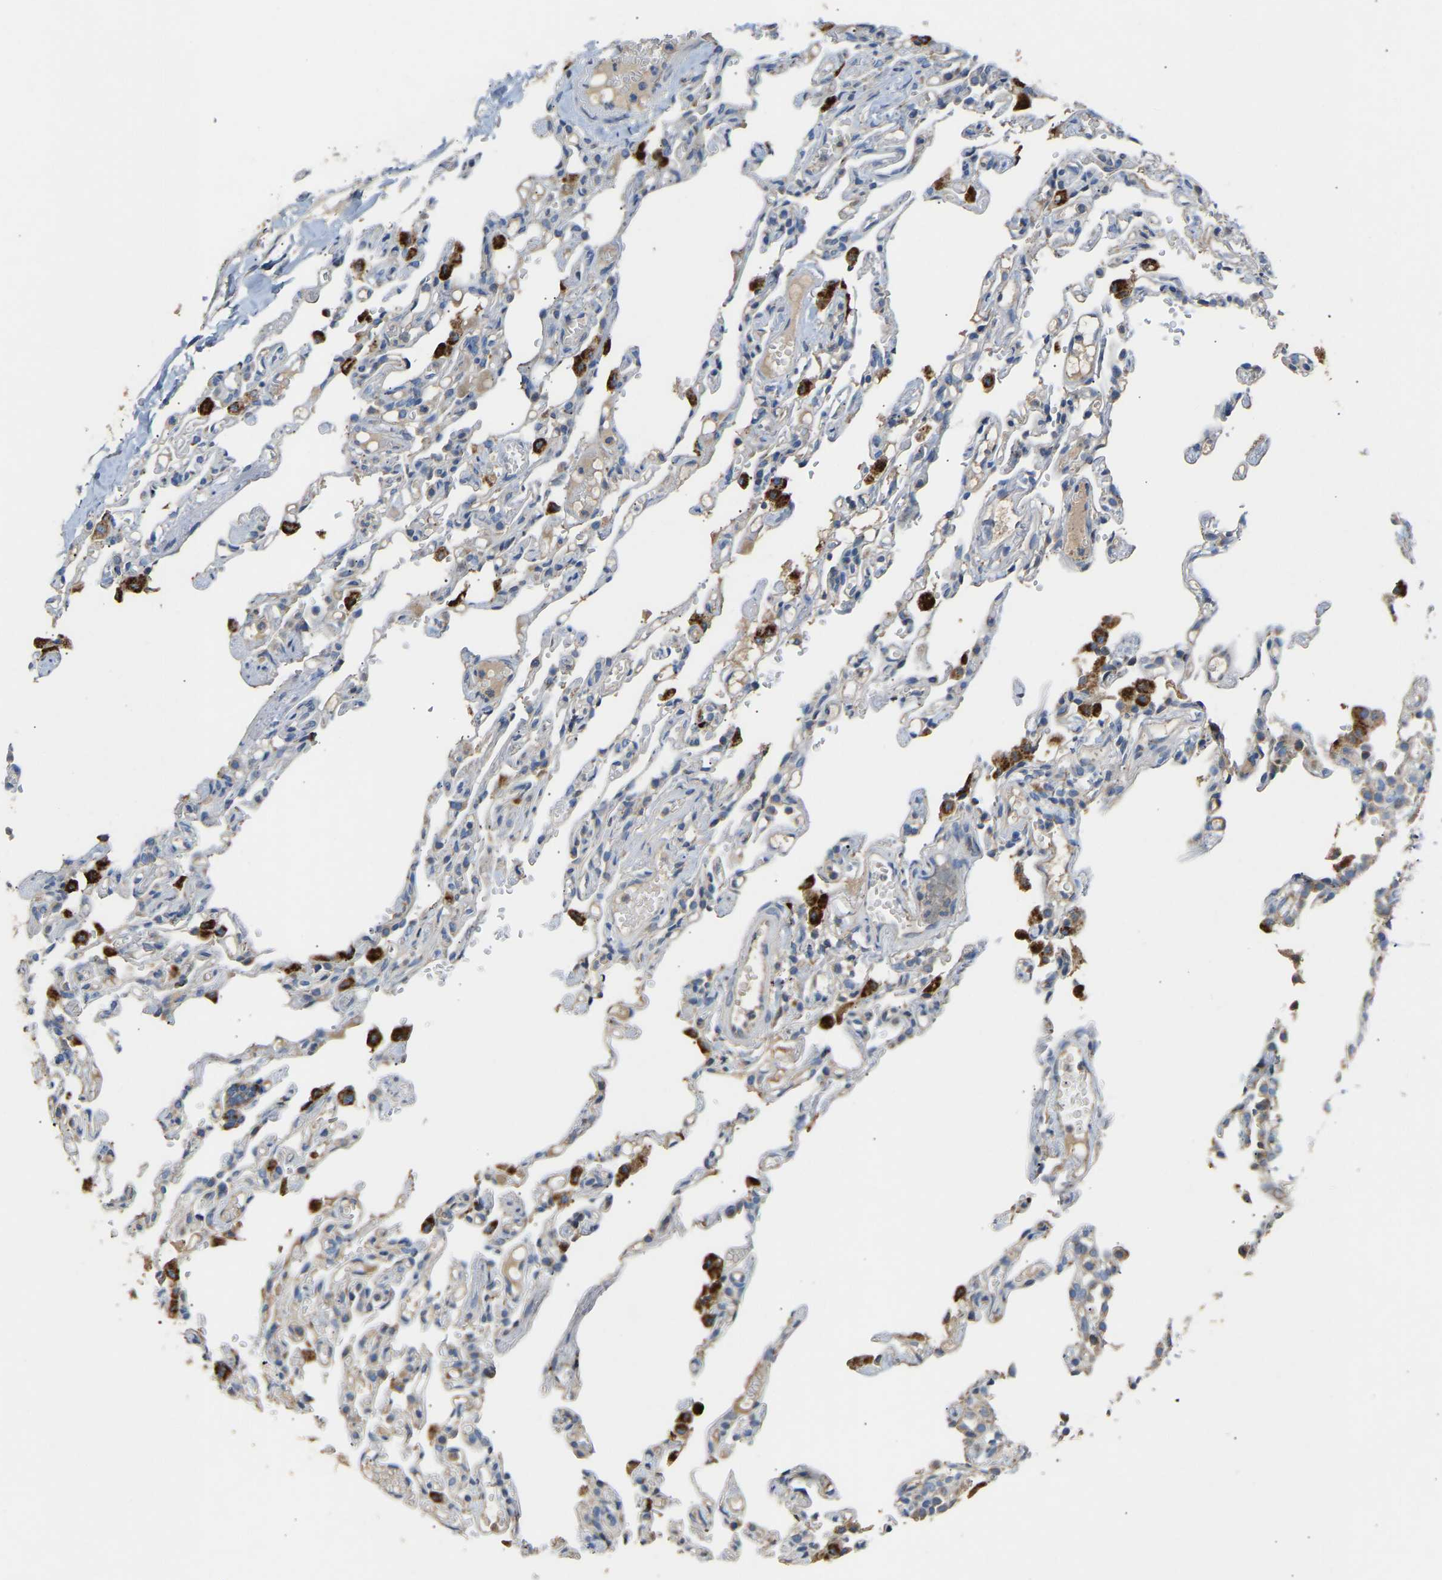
{"staining": {"intensity": "weak", "quantity": "<25%", "location": "cytoplasmic/membranous"}, "tissue": "lung", "cell_type": "Alveolar cells", "image_type": "normal", "snomed": [{"axis": "morphology", "description": "Normal tissue, NOS"}, {"axis": "topography", "description": "Lung"}], "caption": "A high-resolution image shows immunohistochemistry (IHC) staining of unremarkable lung, which shows no significant staining in alveolar cells.", "gene": "RGP1", "patient": {"sex": "male", "age": 21}}